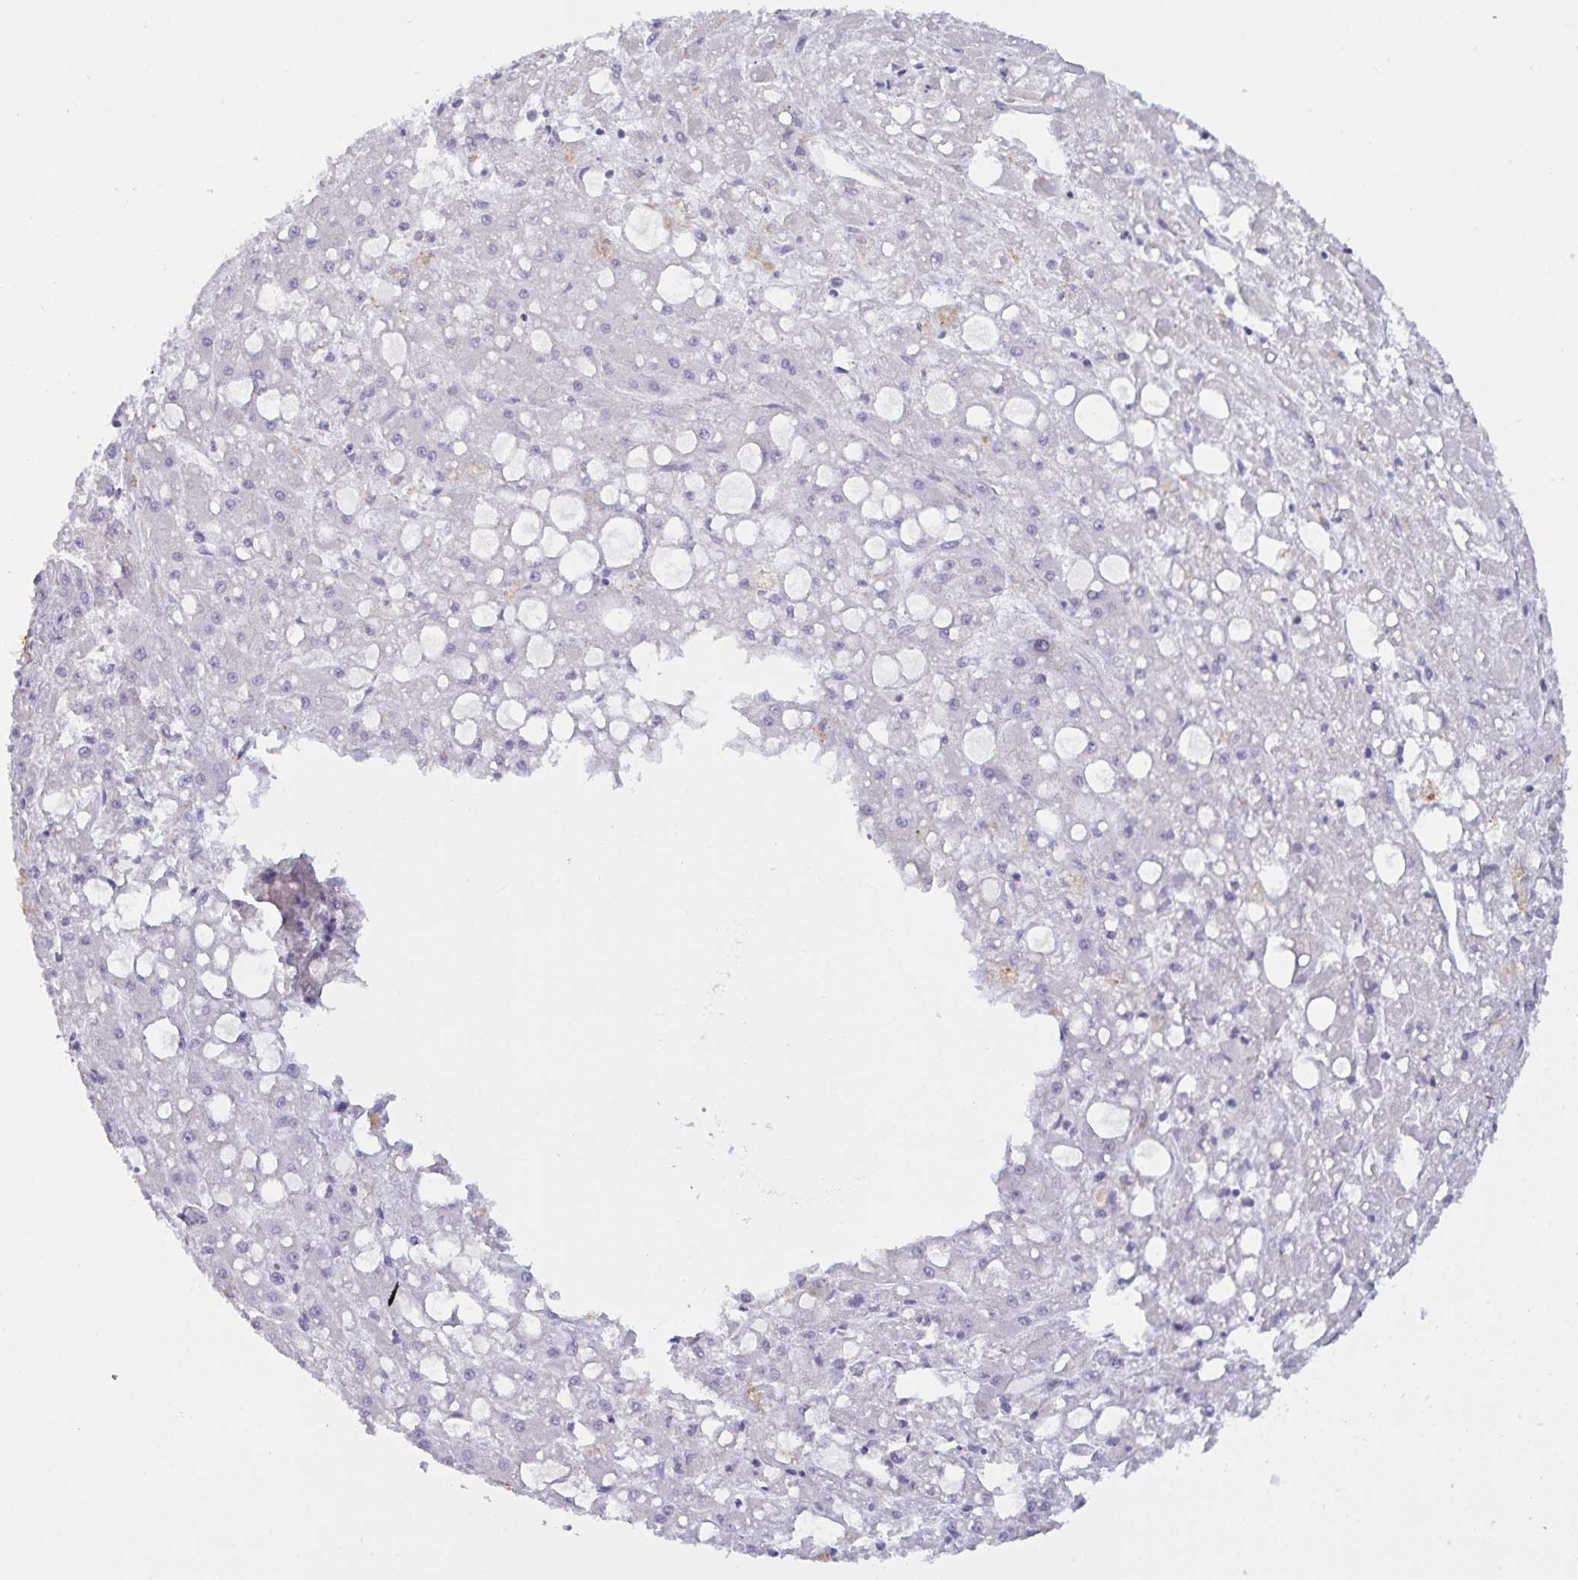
{"staining": {"intensity": "negative", "quantity": "none", "location": "none"}, "tissue": "liver cancer", "cell_type": "Tumor cells", "image_type": "cancer", "snomed": [{"axis": "morphology", "description": "Carcinoma, Hepatocellular, NOS"}, {"axis": "topography", "description": "Liver"}], "caption": "This is an immunohistochemistry photomicrograph of liver cancer. There is no expression in tumor cells.", "gene": "OR5P3", "patient": {"sex": "male", "age": 67}}